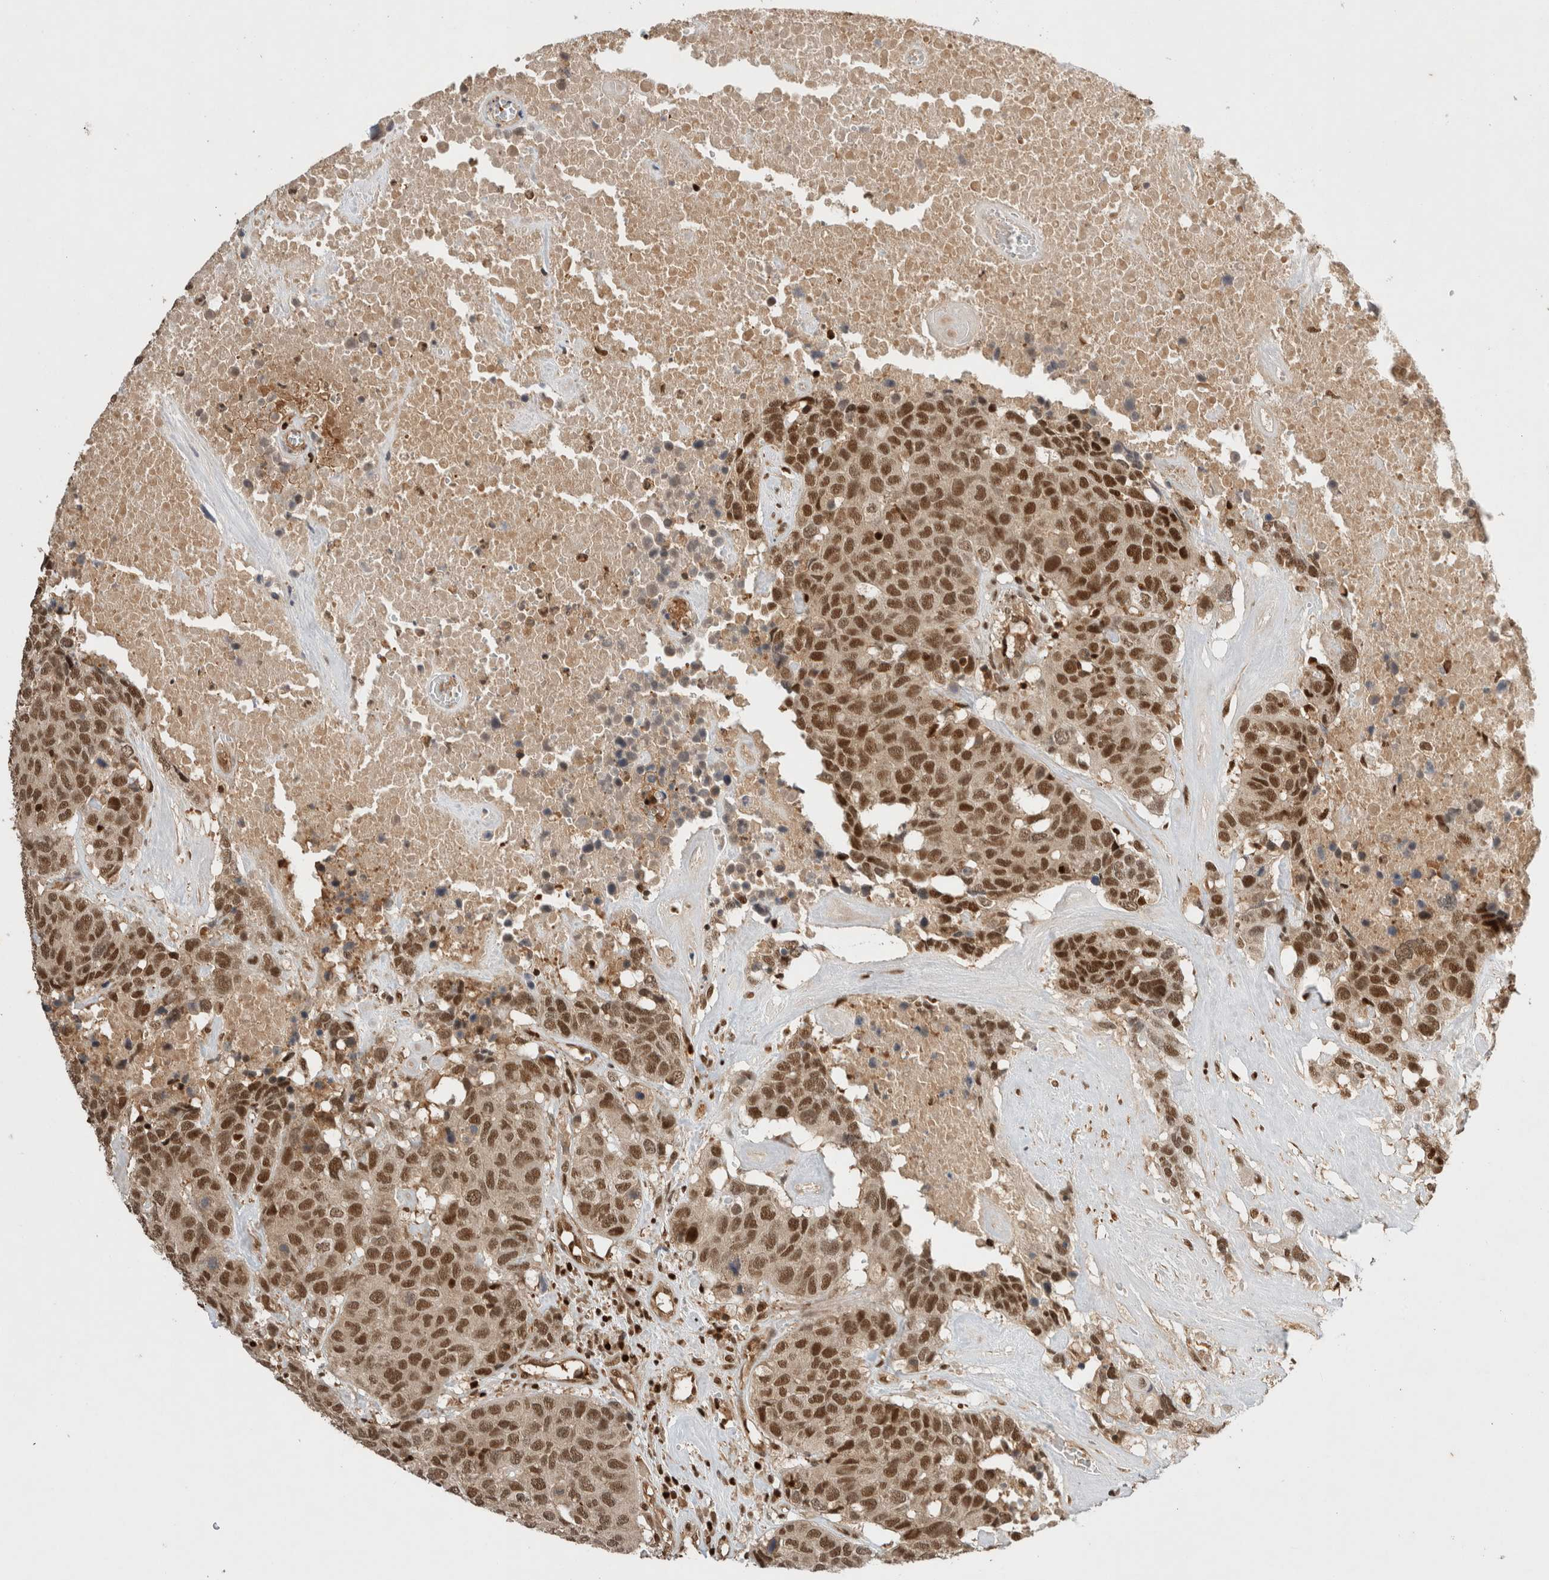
{"staining": {"intensity": "moderate", "quantity": ">75%", "location": "nuclear"}, "tissue": "head and neck cancer", "cell_type": "Tumor cells", "image_type": "cancer", "snomed": [{"axis": "morphology", "description": "Squamous cell carcinoma, NOS"}, {"axis": "topography", "description": "Head-Neck"}], "caption": "Squamous cell carcinoma (head and neck) was stained to show a protein in brown. There is medium levels of moderate nuclear staining in about >75% of tumor cells. (Stains: DAB in brown, nuclei in blue, Microscopy: brightfield microscopy at high magnification).", "gene": "SNRNP40", "patient": {"sex": "male", "age": 66}}